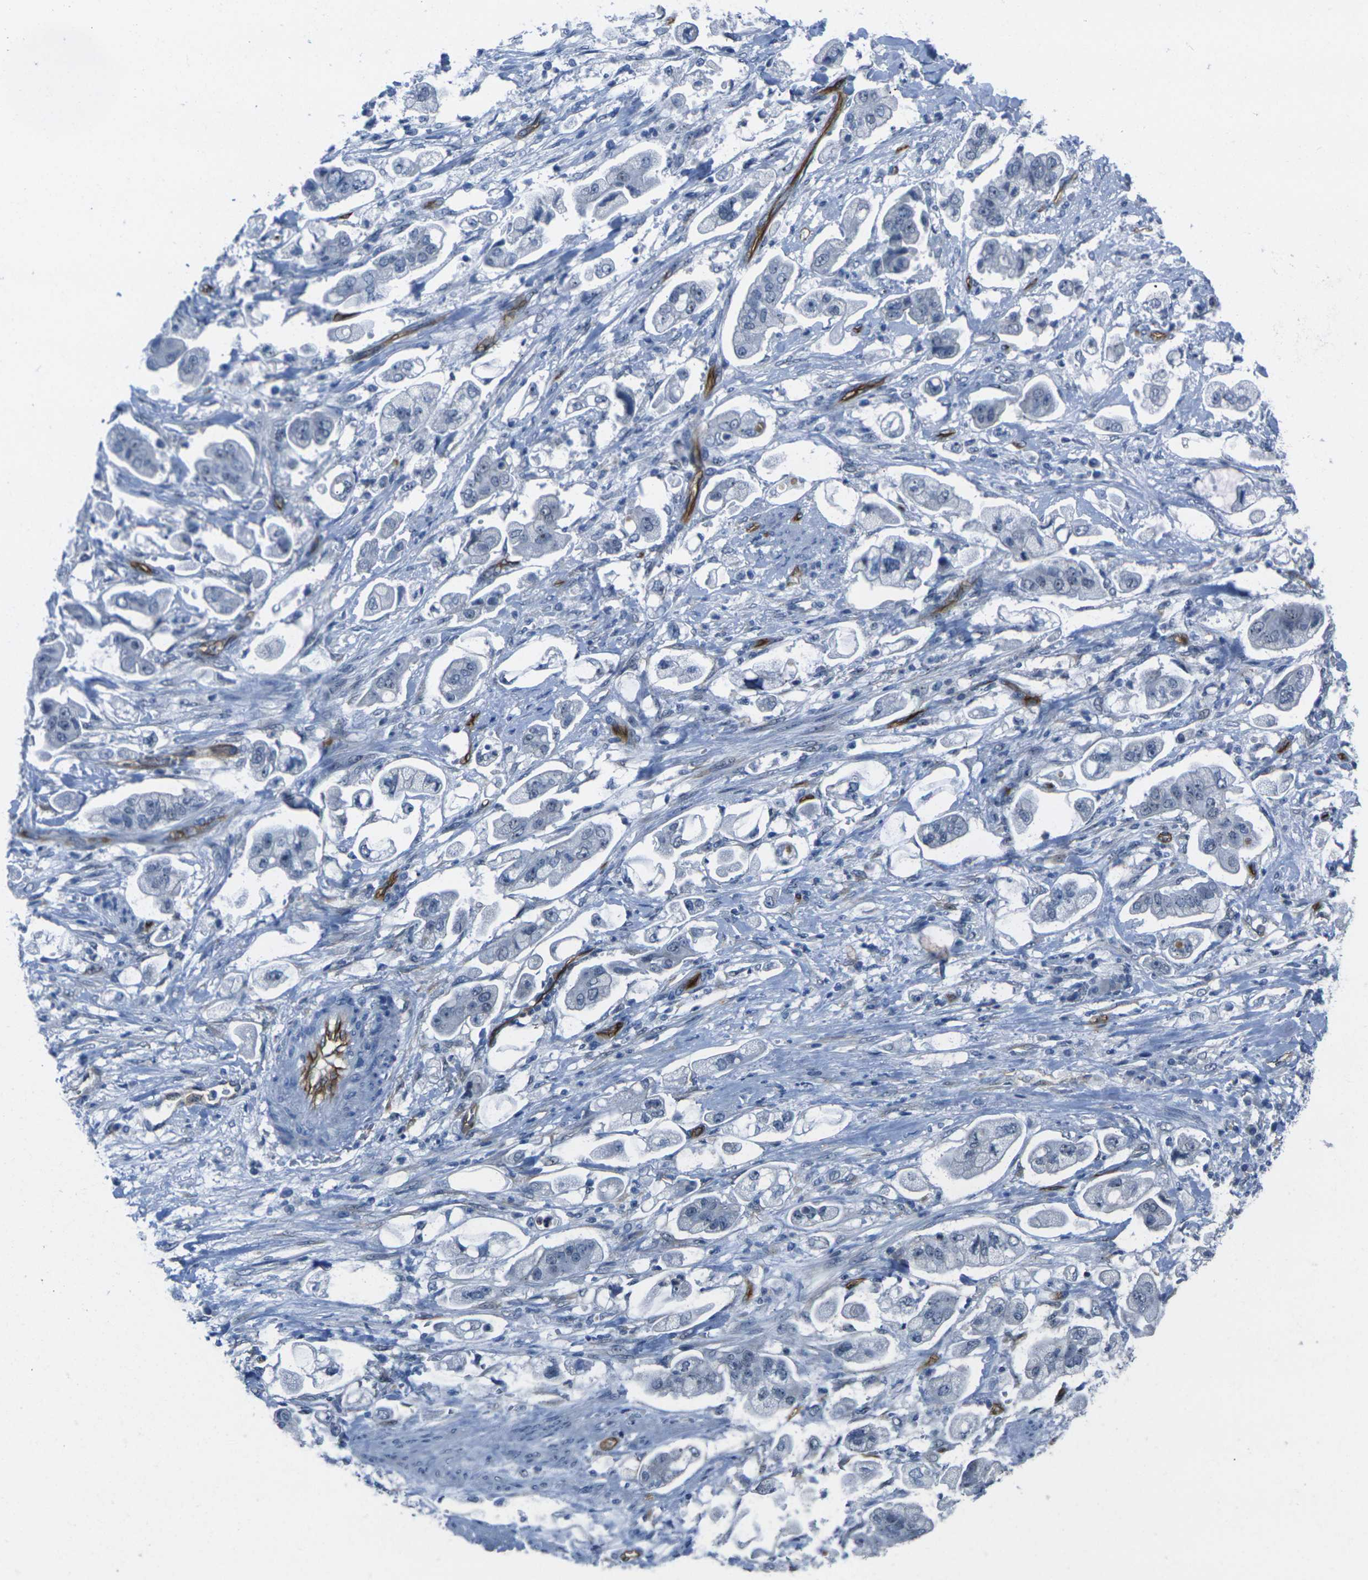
{"staining": {"intensity": "negative", "quantity": "none", "location": "none"}, "tissue": "stomach cancer", "cell_type": "Tumor cells", "image_type": "cancer", "snomed": [{"axis": "morphology", "description": "Adenocarcinoma, NOS"}, {"axis": "topography", "description": "Stomach"}], "caption": "Immunohistochemistry histopathology image of human stomach cancer stained for a protein (brown), which demonstrates no expression in tumor cells.", "gene": "HSPA12B", "patient": {"sex": "male", "age": 62}}